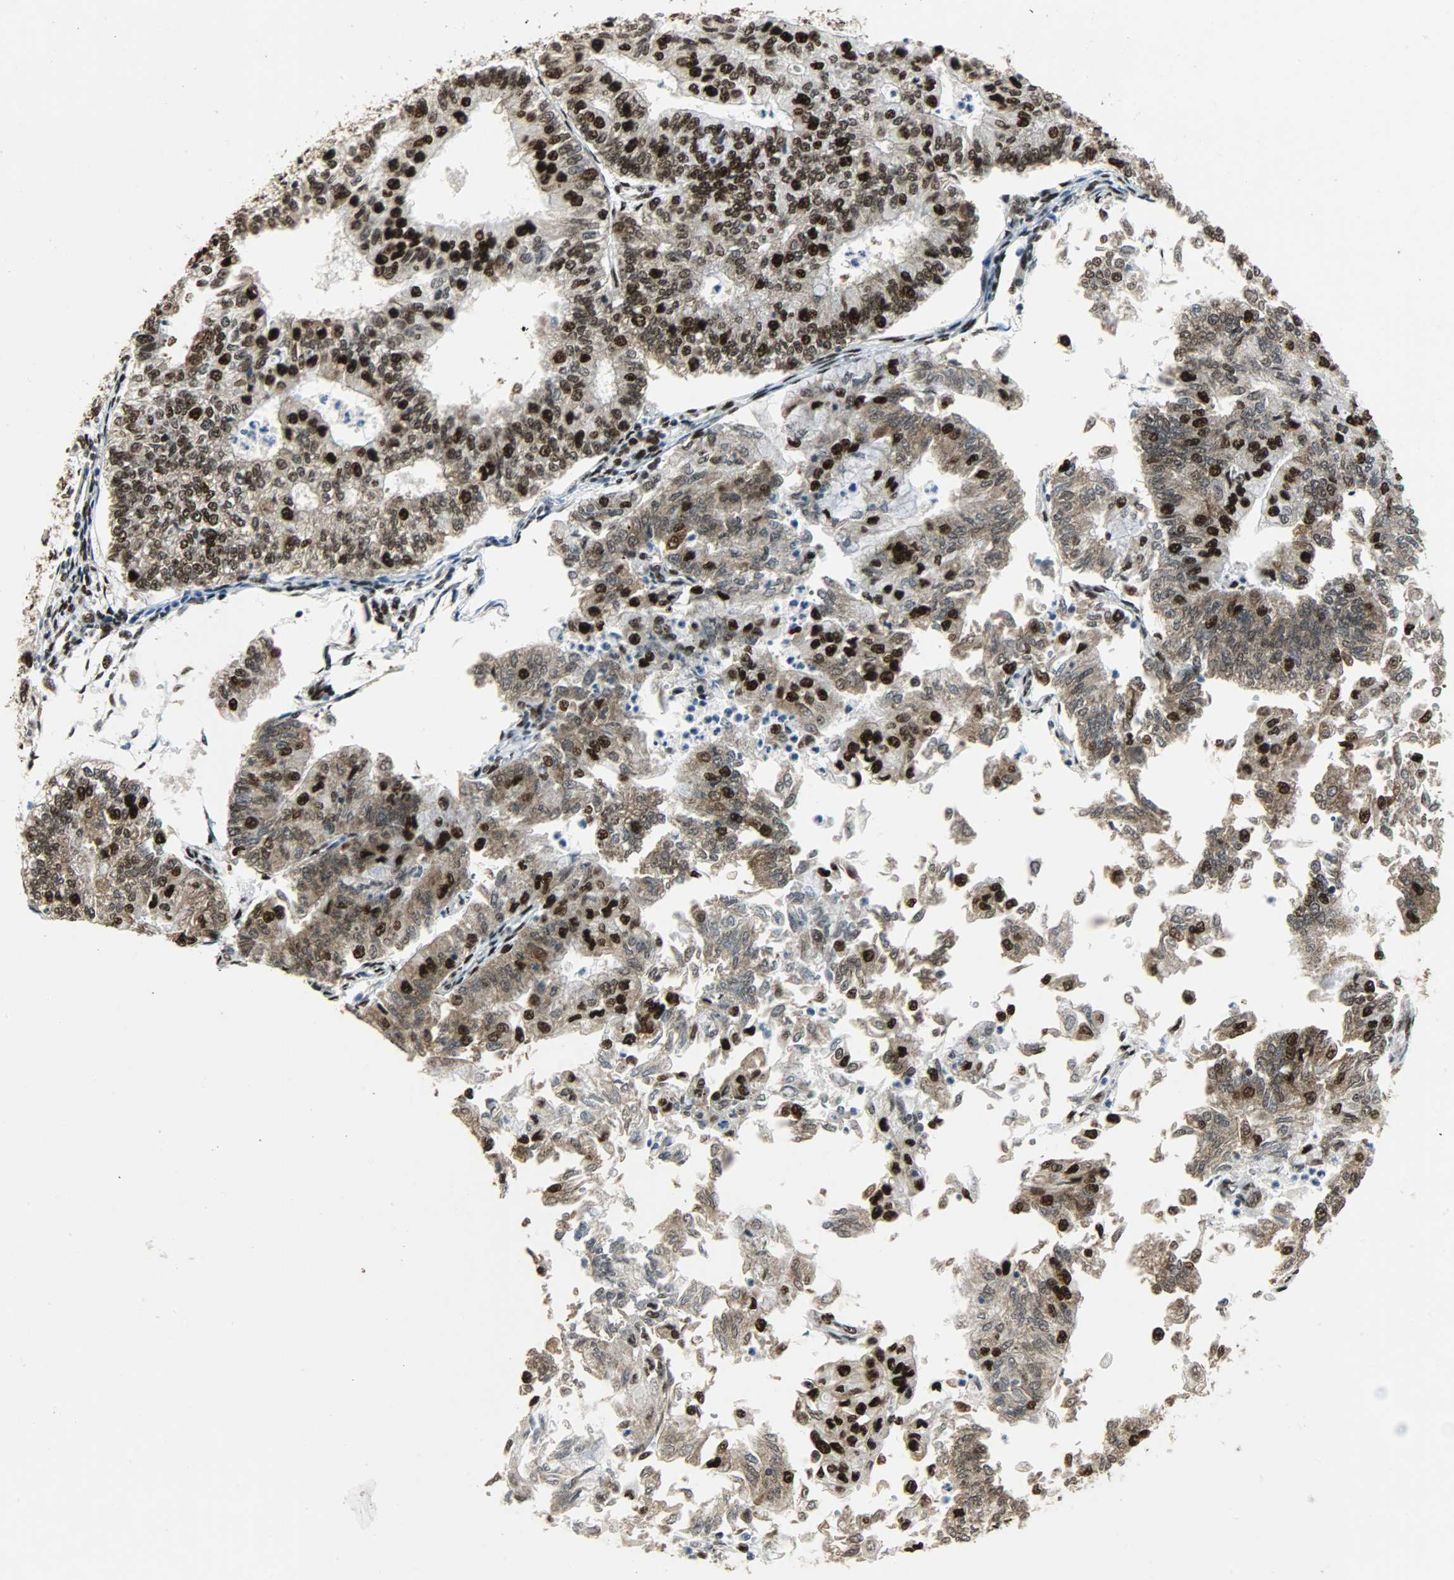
{"staining": {"intensity": "strong", "quantity": "25%-75%", "location": "cytoplasmic/membranous,nuclear"}, "tissue": "endometrial cancer", "cell_type": "Tumor cells", "image_type": "cancer", "snomed": [{"axis": "morphology", "description": "Adenocarcinoma, NOS"}, {"axis": "topography", "description": "Endometrium"}], "caption": "Immunohistochemical staining of endometrial cancer (adenocarcinoma) exhibits high levels of strong cytoplasmic/membranous and nuclear protein staining in approximately 25%-75% of tumor cells. (DAB (3,3'-diaminobenzidine) = brown stain, brightfield microscopy at high magnification).", "gene": "SSB", "patient": {"sex": "female", "age": 59}}